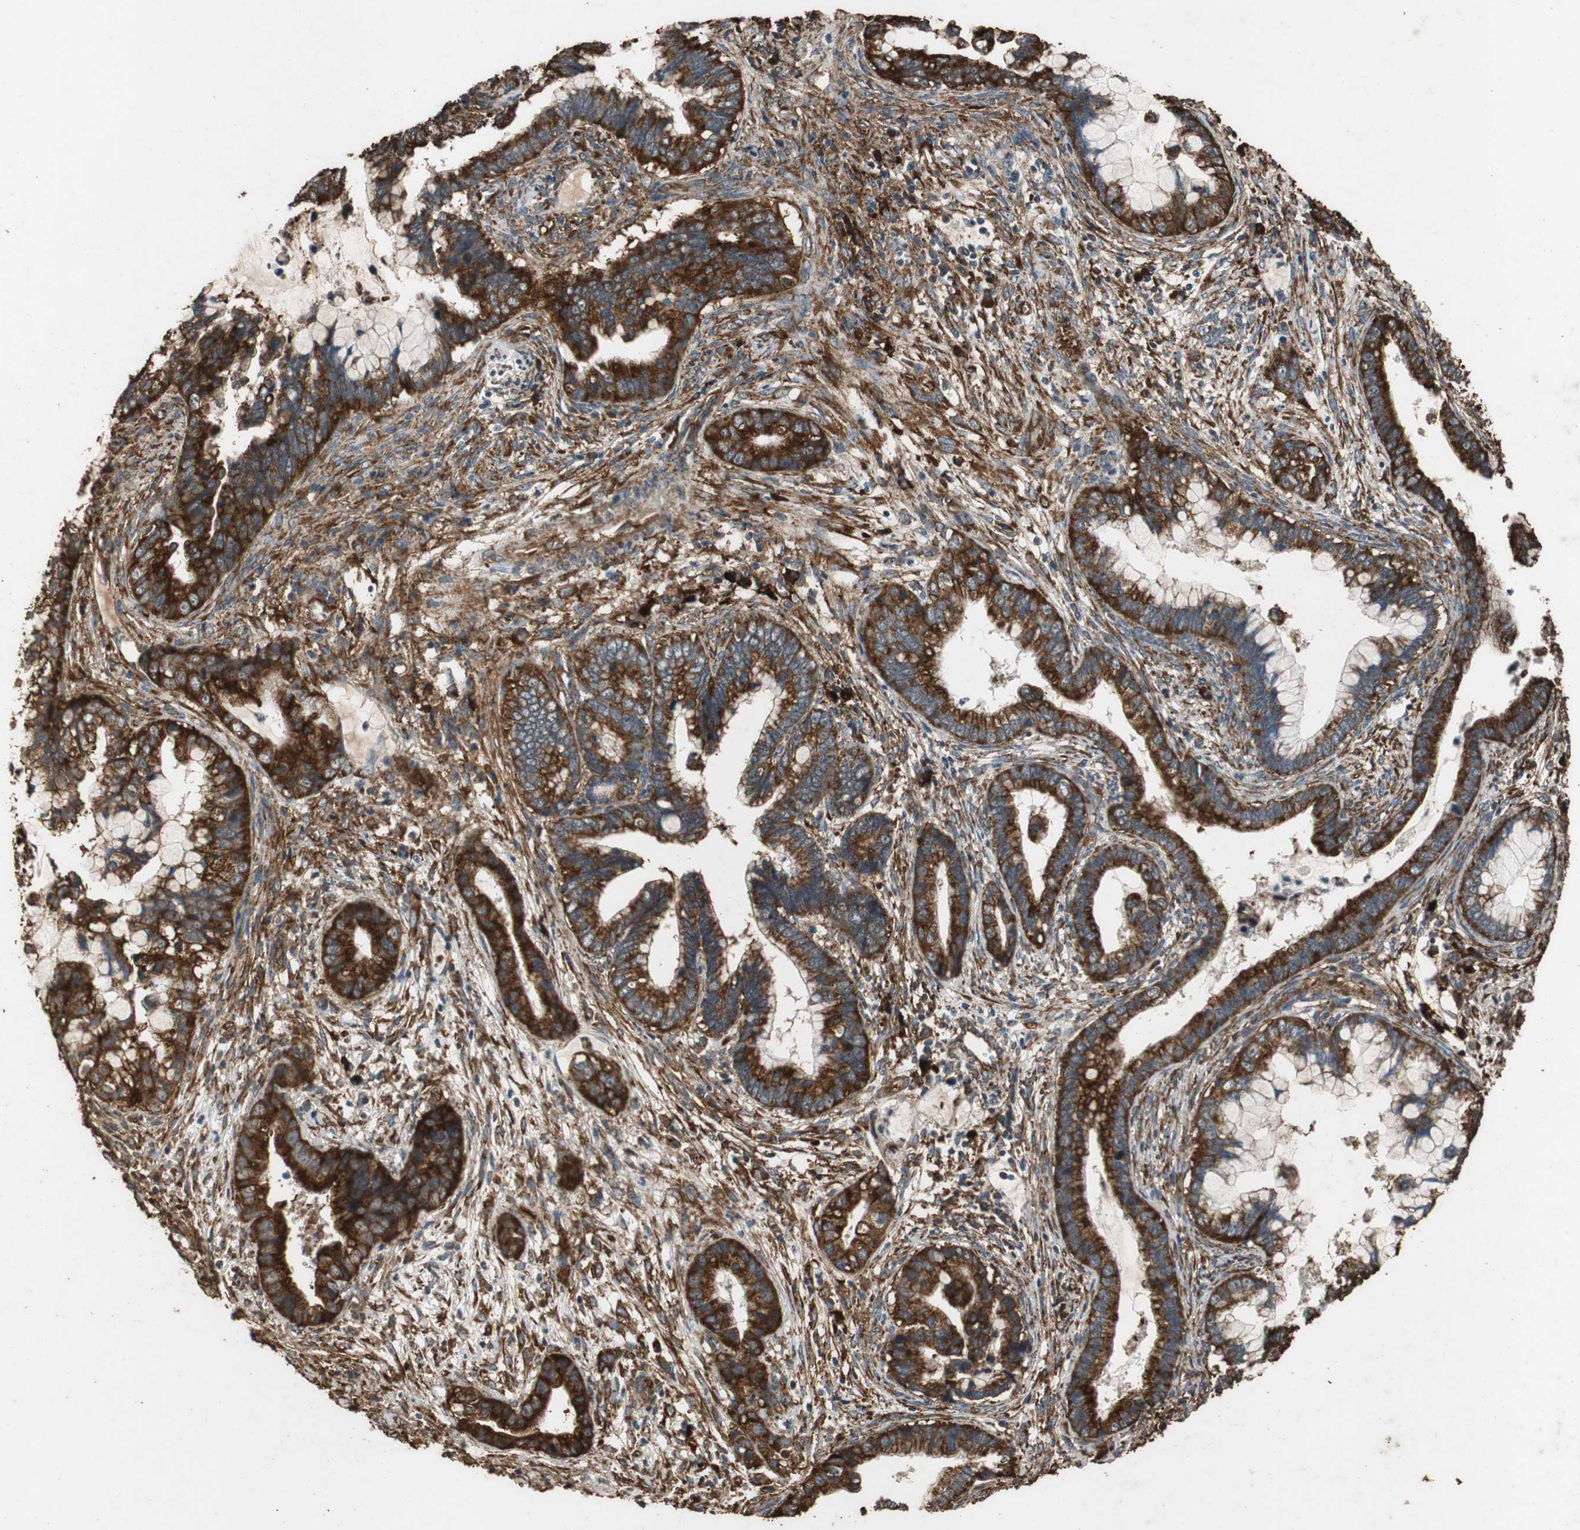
{"staining": {"intensity": "strong", "quantity": ">75%", "location": "cytoplasmic/membranous"}, "tissue": "cervical cancer", "cell_type": "Tumor cells", "image_type": "cancer", "snomed": [{"axis": "morphology", "description": "Adenocarcinoma, NOS"}, {"axis": "topography", "description": "Cervix"}], "caption": "High-magnification brightfield microscopy of cervical cancer (adenocarcinoma) stained with DAB (3,3'-diaminobenzidine) (brown) and counterstained with hematoxylin (blue). tumor cells exhibit strong cytoplasmic/membranous positivity is appreciated in approximately>75% of cells.", "gene": "NAA10", "patient": {"sex": "female", "age": 44}}